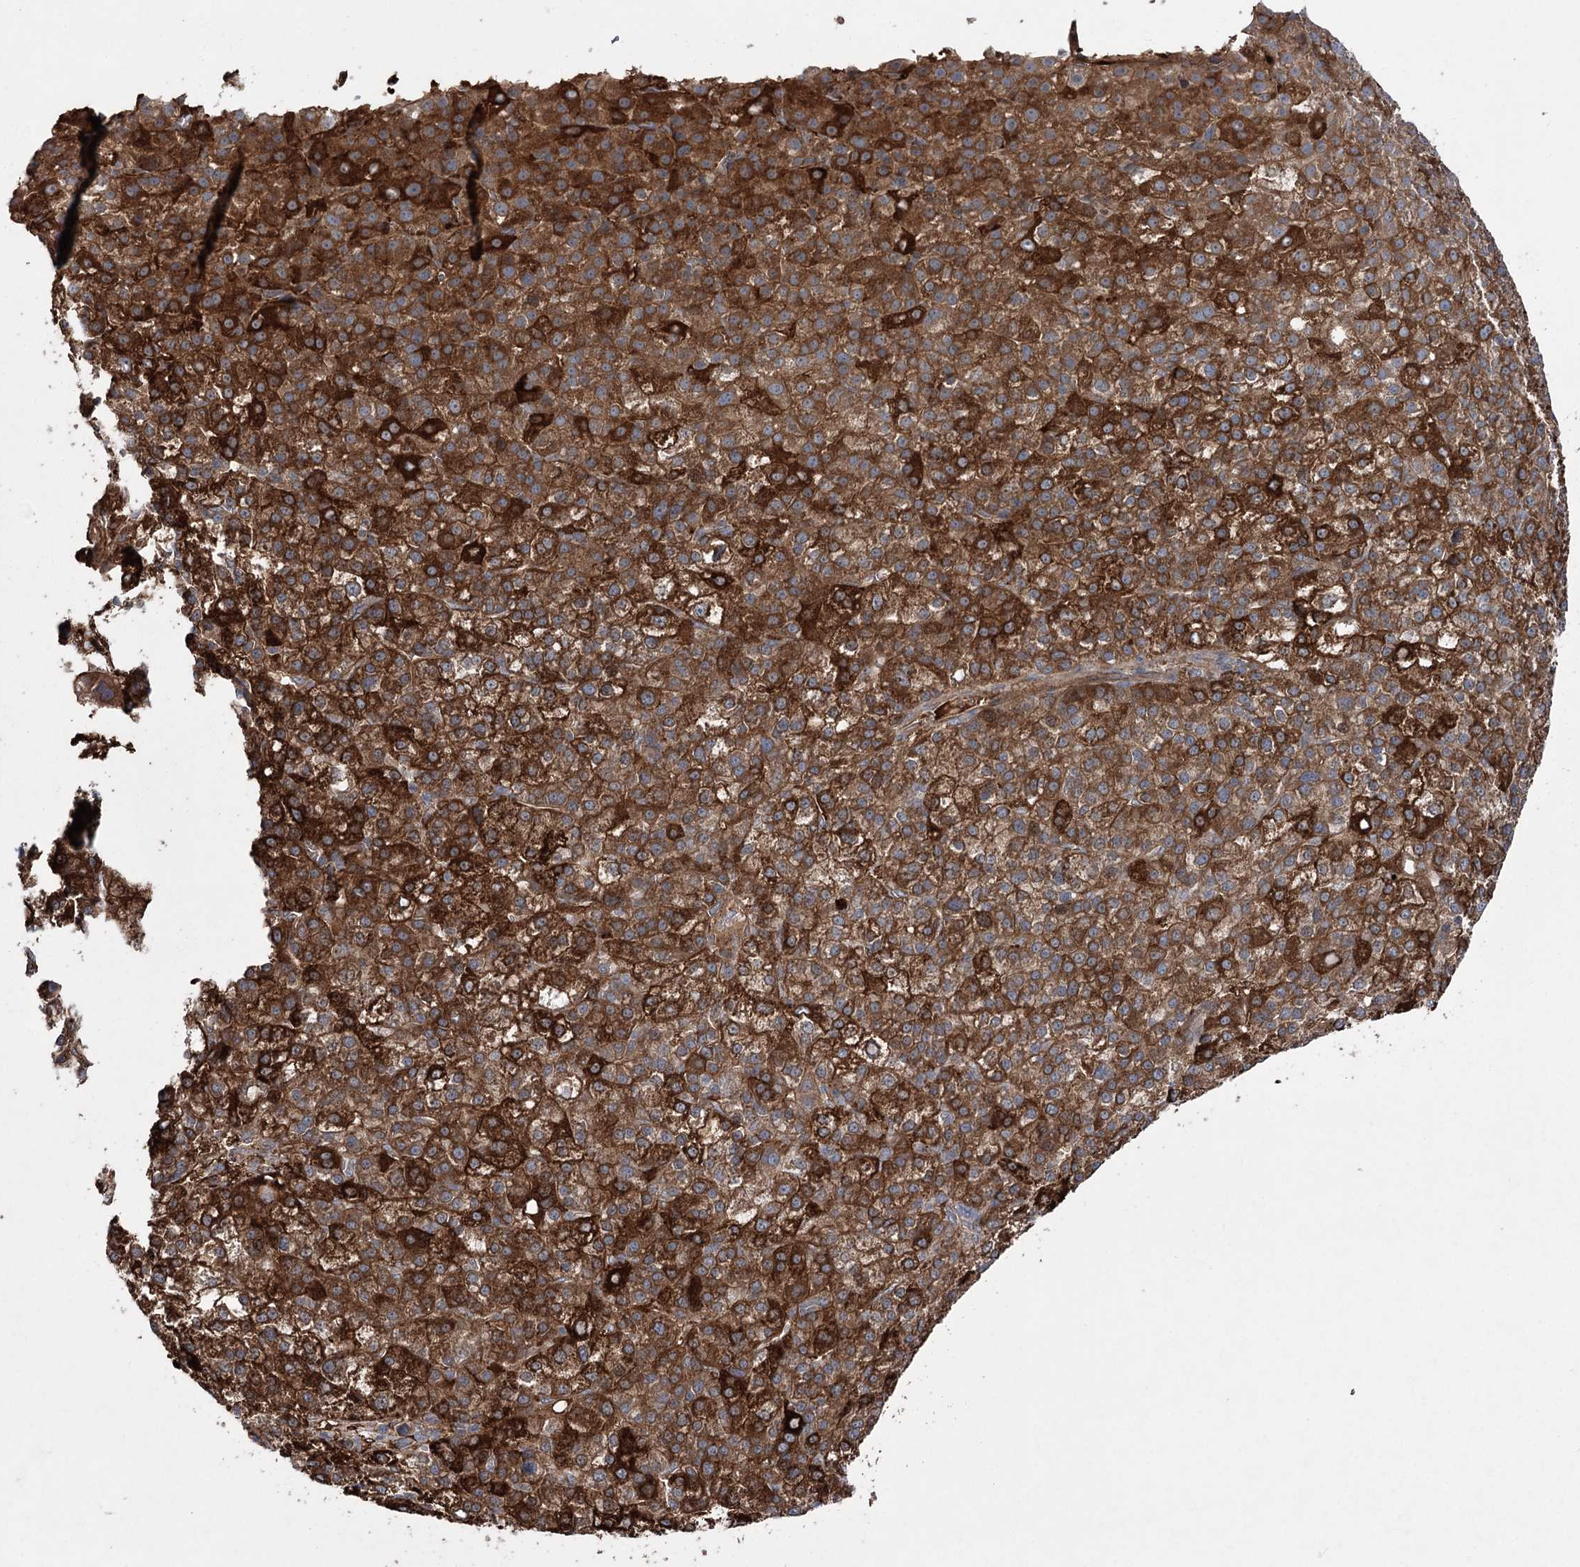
{"staining": {"intensity": "strong", "quantity": ">75%", "location": "cytoplasmic/membranous"}, "tissue": "liver cancer", "cell_type": "Tumor cells", "image_type": "cancer", "snomed": [{"axis": "morphology", "description": "Carcinoma, Hepatocellular, NOS"}, {"axis": "topography", "description": "Liver"}], "caption": "Human hepatocellular carcinoma (liver) stained with a brown dye exhibits strong cytoplasmic/membranous positive staining in about >75% of tumor cells.", "gene": "OTUD1", "patient": {"sex": "female", "age": 58}}